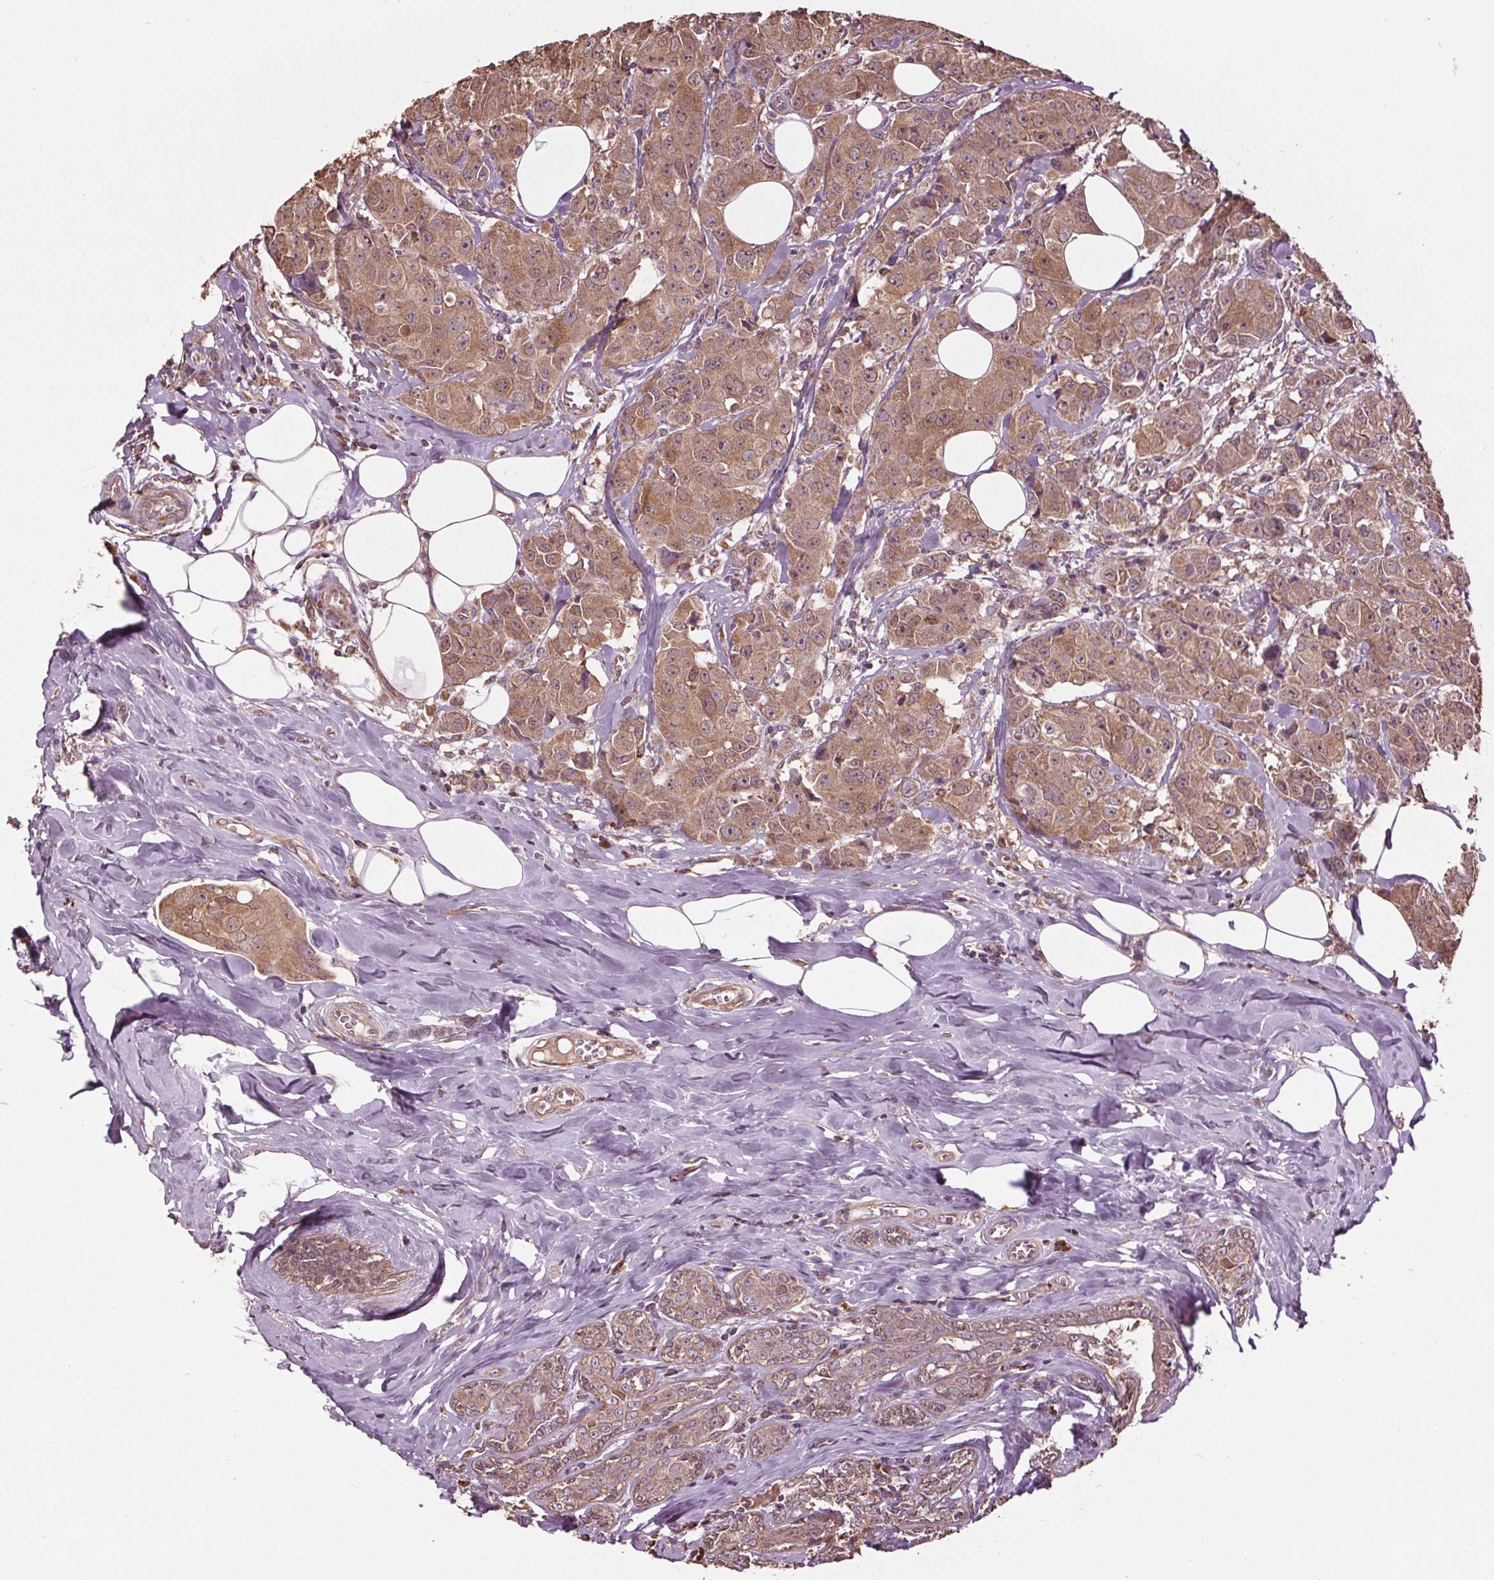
{"staining": {"intensity": "moderate", "quantity": ">75%", "location": "cytoplasmic/membranous"}, "tissue": "breast cancer", "cell_type": "Tumor cells", "image_type": "cancer", "snomed": [{"axis": "morphology", "description": "Normal tissue, NOS"}, {"axis": "morphology", "description": "Duct carcinoma"}, {"axis": "topography", "description": "Breast"}], "caption": "Immunohistochemical staining of human breast cancer (intraductal carcinoma) displays medium levels of moderate cytoplasmic/membranous positivity in approximately >75% of tumor cells.", "gene": "RNPEP", "patient": {"sex": "female", "age": 43}}